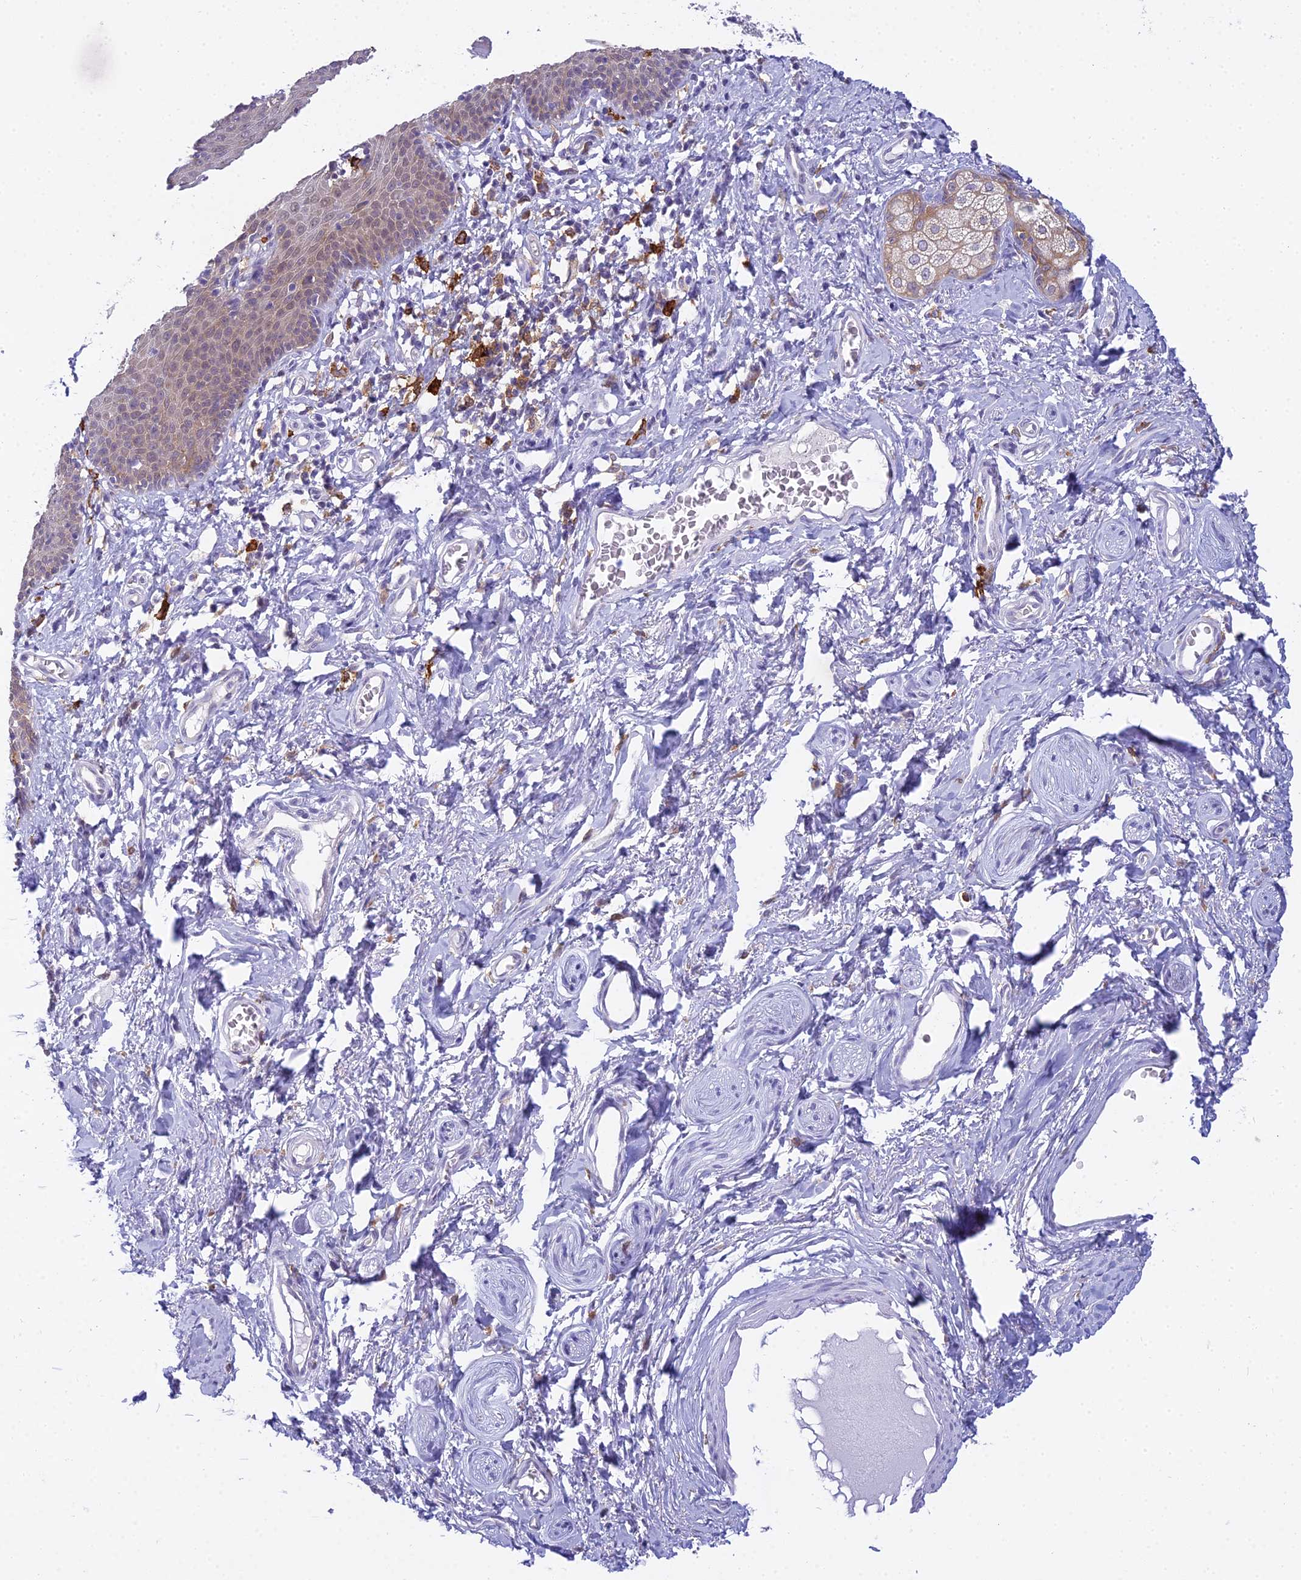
{"staining": {"intensity": "weak", "quantity": "25%-75%", "location": "cytoplasmic/membranous"}, "tissue": "skin", "cell_type": "Epidermal cells", "image_type": "normal", "snomed": [{"axis": "morphology", "description": "Normal tissue, NOS"}, {"axis": "topography", "description": "Vulva"}], "caption": "Immunohistochemical staining of benign human skin demonstrates weak cytoplasmic/membranous protein positivity in about 25%-75% of epidermal cells.", "gene": "UBE2G1", "patient": {"sex": "female", "age": 66}}